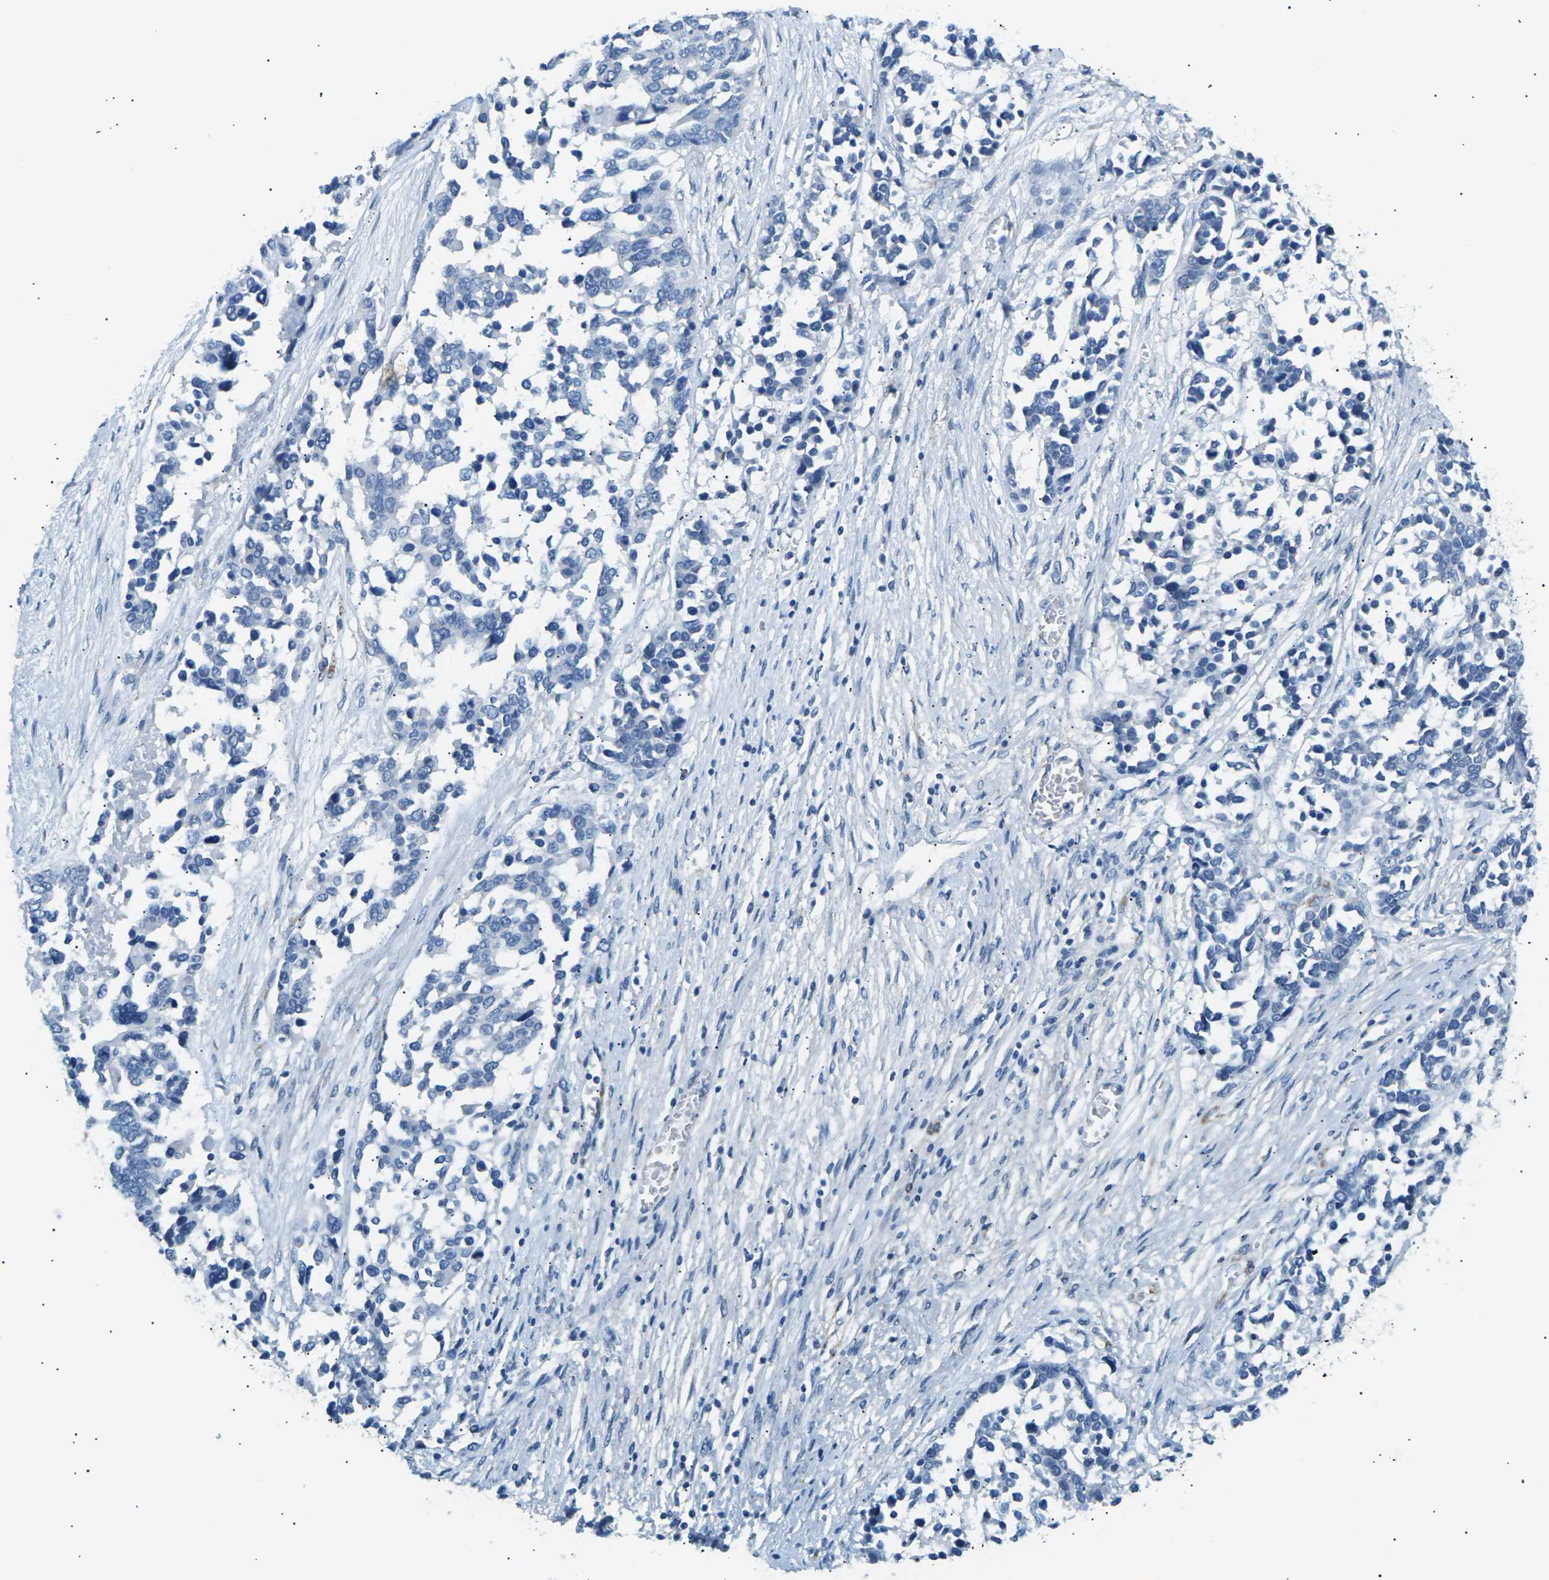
{"staining": {"intensity": "negative", "quantity": "none", "location": "none"}, "tissue": "ovarian cancer", "cell_type": "Tumor cells", "image_type": "cancer", "snomed": [{"axis": "morphology", "description": "Cystadenocarcinoma, serous, NOS"}, {"axis": "topography", "description": "Ovary"}], "caption": "Micrograph shows no protein positivity in tumor cells of ovarian cancer tissue. Brightfield microscopy of IHC stained with DAB (3,3'-diaminobenzidine) (brown) and hematoxylin (blue), captured at high magnification.", "gene": "SEPTIN5", "patient": {"sex": "female", "age": 44}}